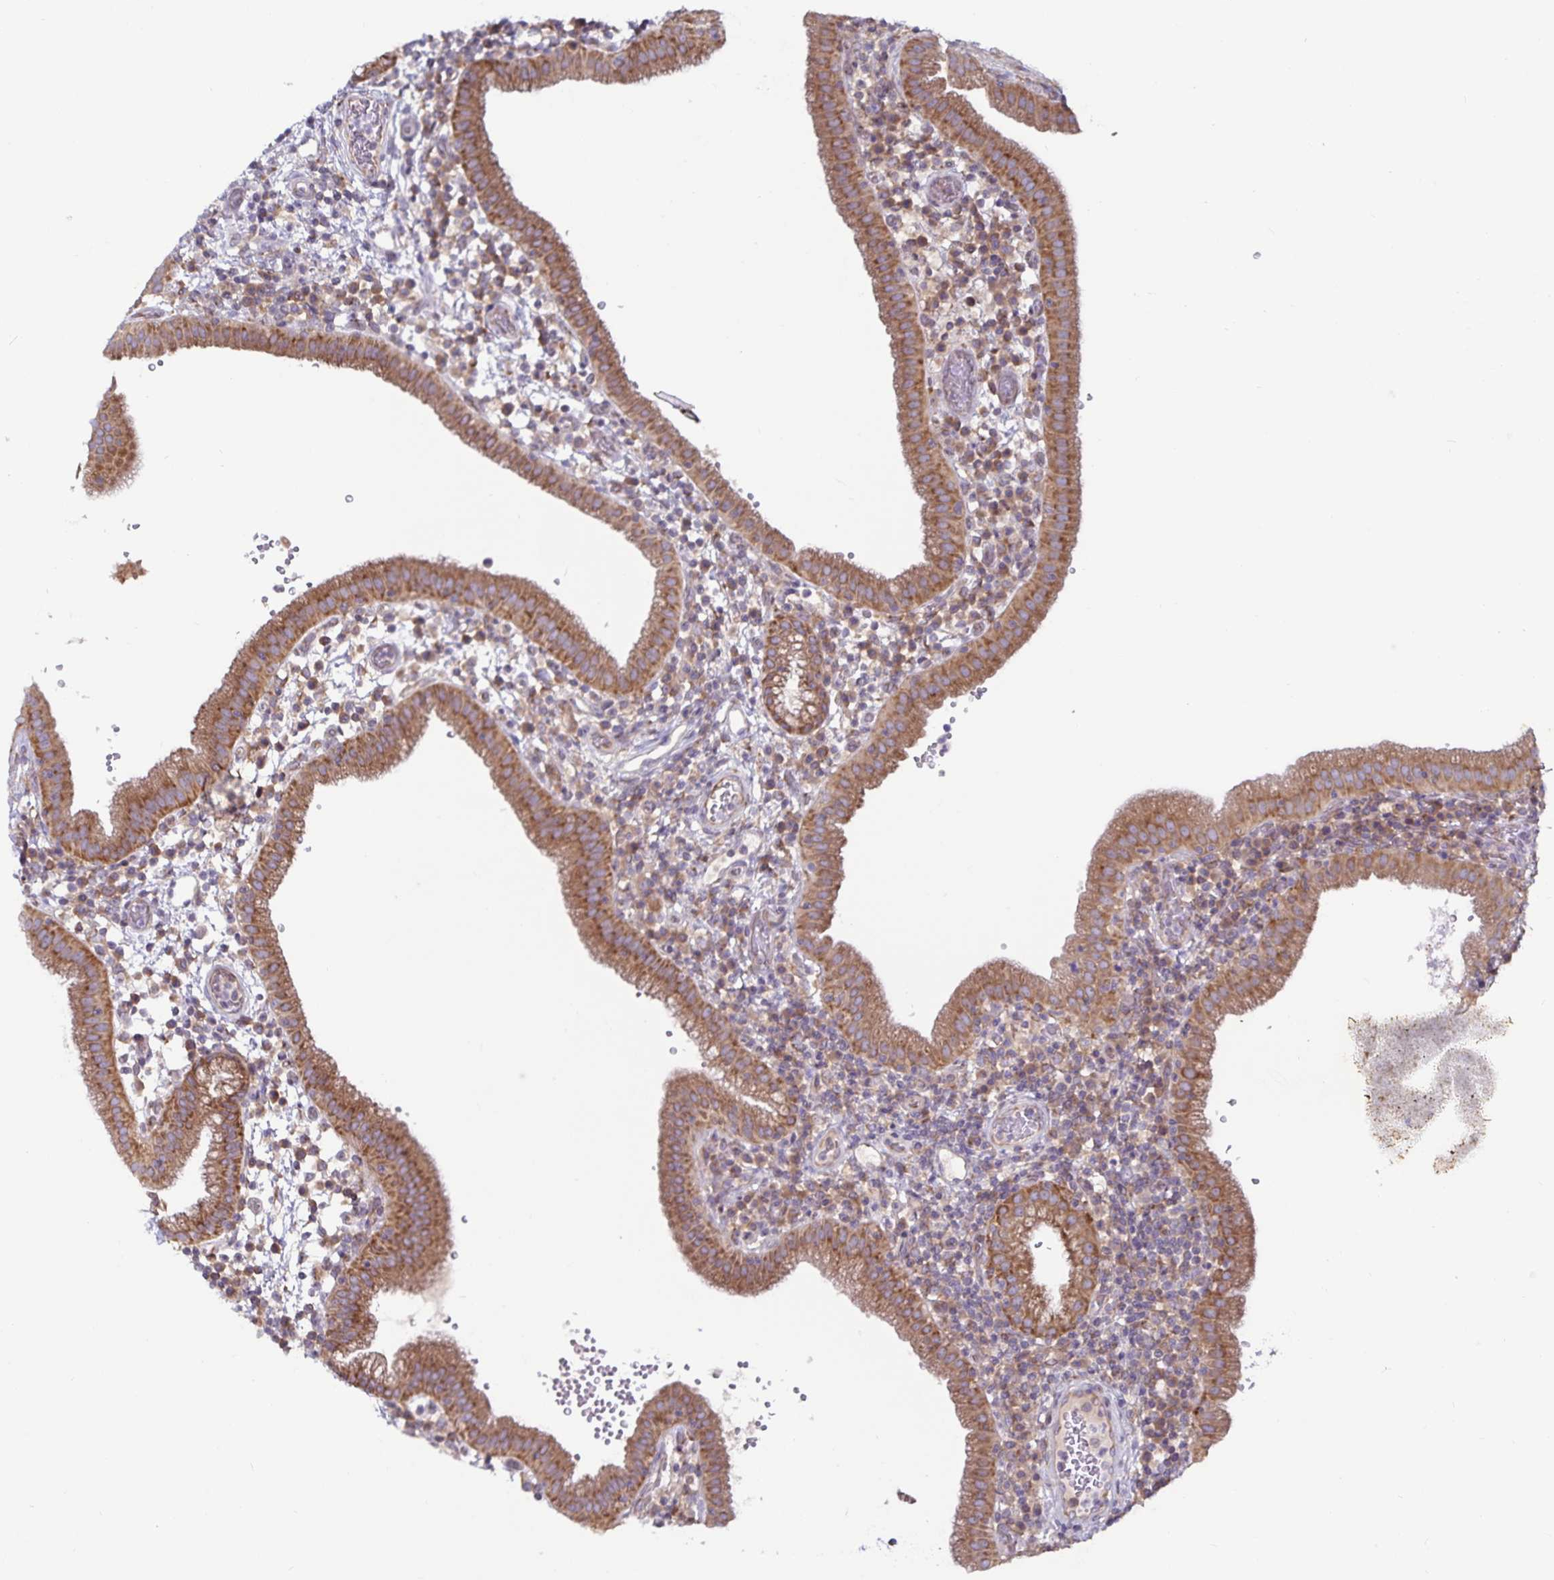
{"staining": {"intensity": "moderate", "quantity": ">75%", "location": "cytoplasmic/membranous"}, "tissue": "gallbladder", "cell_type": "Glandular cells", "image_type": "normal", "snomed": [{"axis": "morphology", "description": "Normal tissue, NOS"}, {"axis": "topography", "description": "Gallbladder"}], "caption": "An immunohistochemistry (IHC) image of normal tissue is shown. Protein staining in brown highlights moderate cytoplasmic/membranous positivity in gallbladder within glandular cells. The staining was performed using DAB, with brown indicating positive protein expression. Nuclei are stained blue with hematoxylin.", "gene": "FAM120A", "patient": {"sex": "male", "age": 26}}